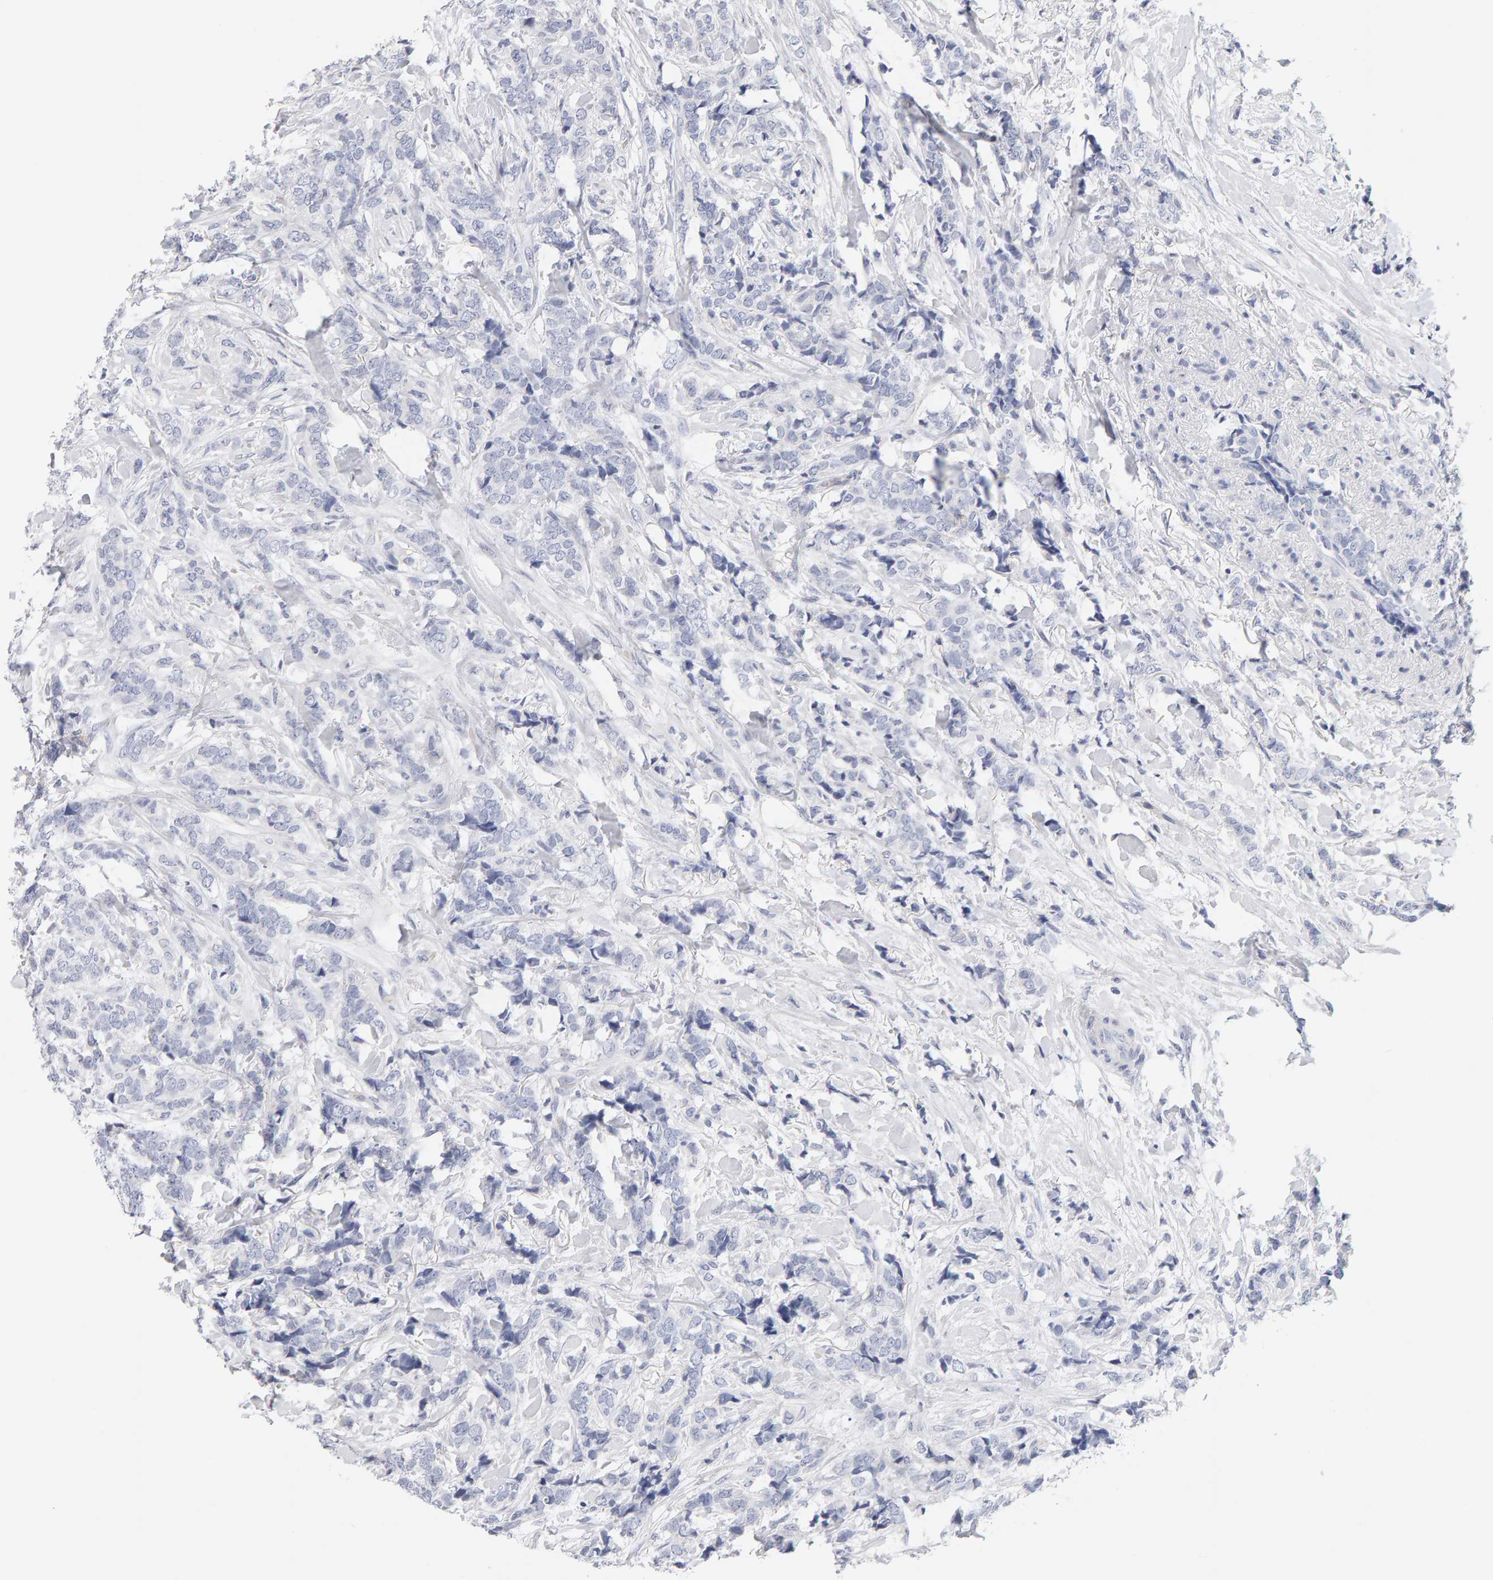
{"staining": {"intensity": "negative", "quantity": "none", "location": "none"}, "tissue": "breast cancer", "cell_type": "Tumor cells", "image_type": "cancer", "snomed": [{"axis": "morphology", "description": "Lobular carcinoma"}, {"axis": "topography", "description": "Skin"}, {"axis": "topography", "description": "Breast"}], "caption": "IHC photomicrograph of human breast lobular carcinoma stained for a protein (brown), which demonstrates no positivity in tumor cells. (DAB immunohistochemistry (IHC), high magnification).", "gene": "METRNL", "patient": {"sex": "female", "age": 46}}